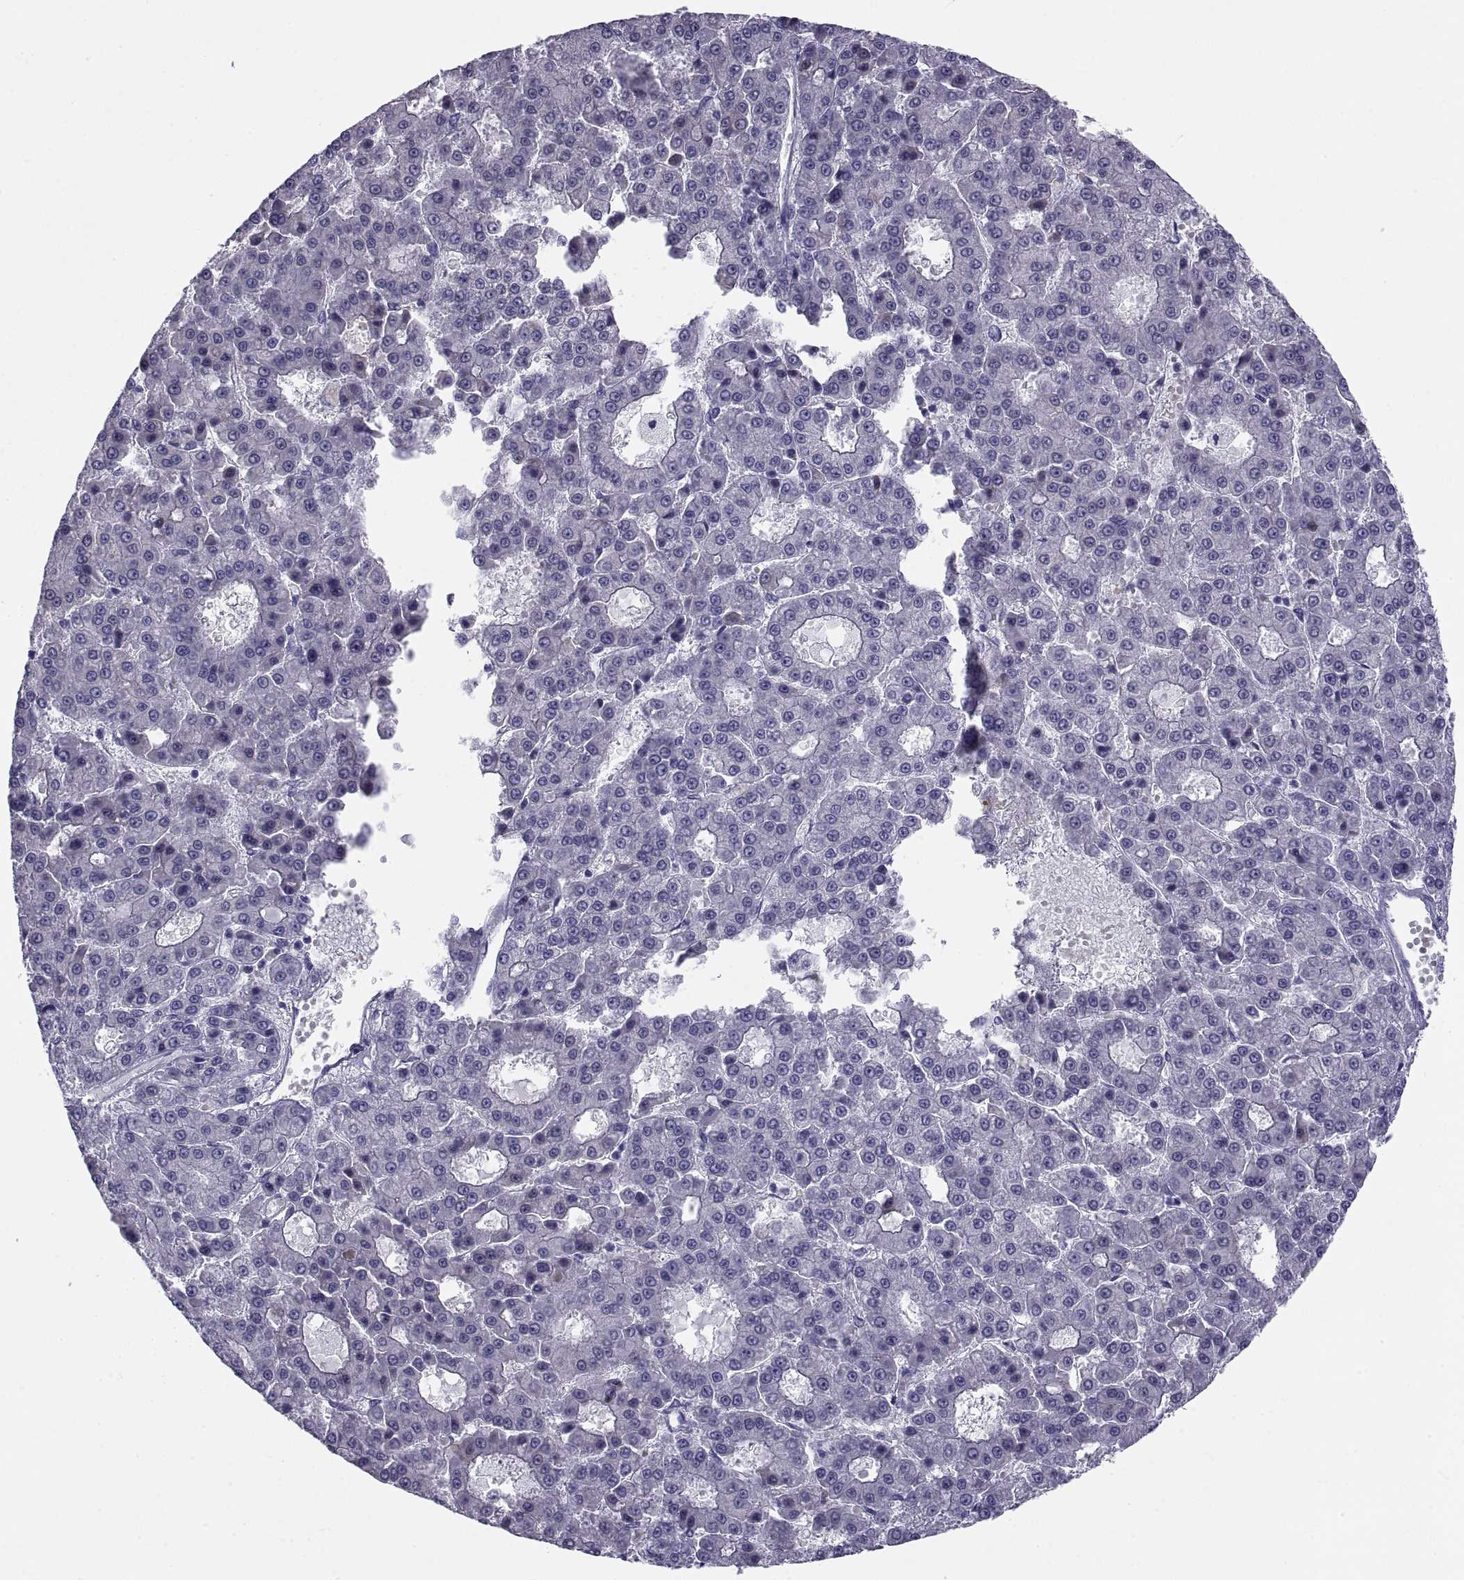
{"staining": {"intensity": "negative", "quantity": "none", "location": "none"}, "tissue": "liver cancer", "cell_type": "Tumor cells", "image_type": "cancer", "snomed": [{"axis": "morphology", "description": "Carcinoma, Hepatocellular, NOS"}, {"axis": "topography", "description": "Liver"}], "caption": "Immunohistochemical staining of human liver cancer (hepatocellular carcinoma) reveals no significant staining in tumor cells.", "gene": "NPTX2", "patient": {"sex": "male", "age": 70}}